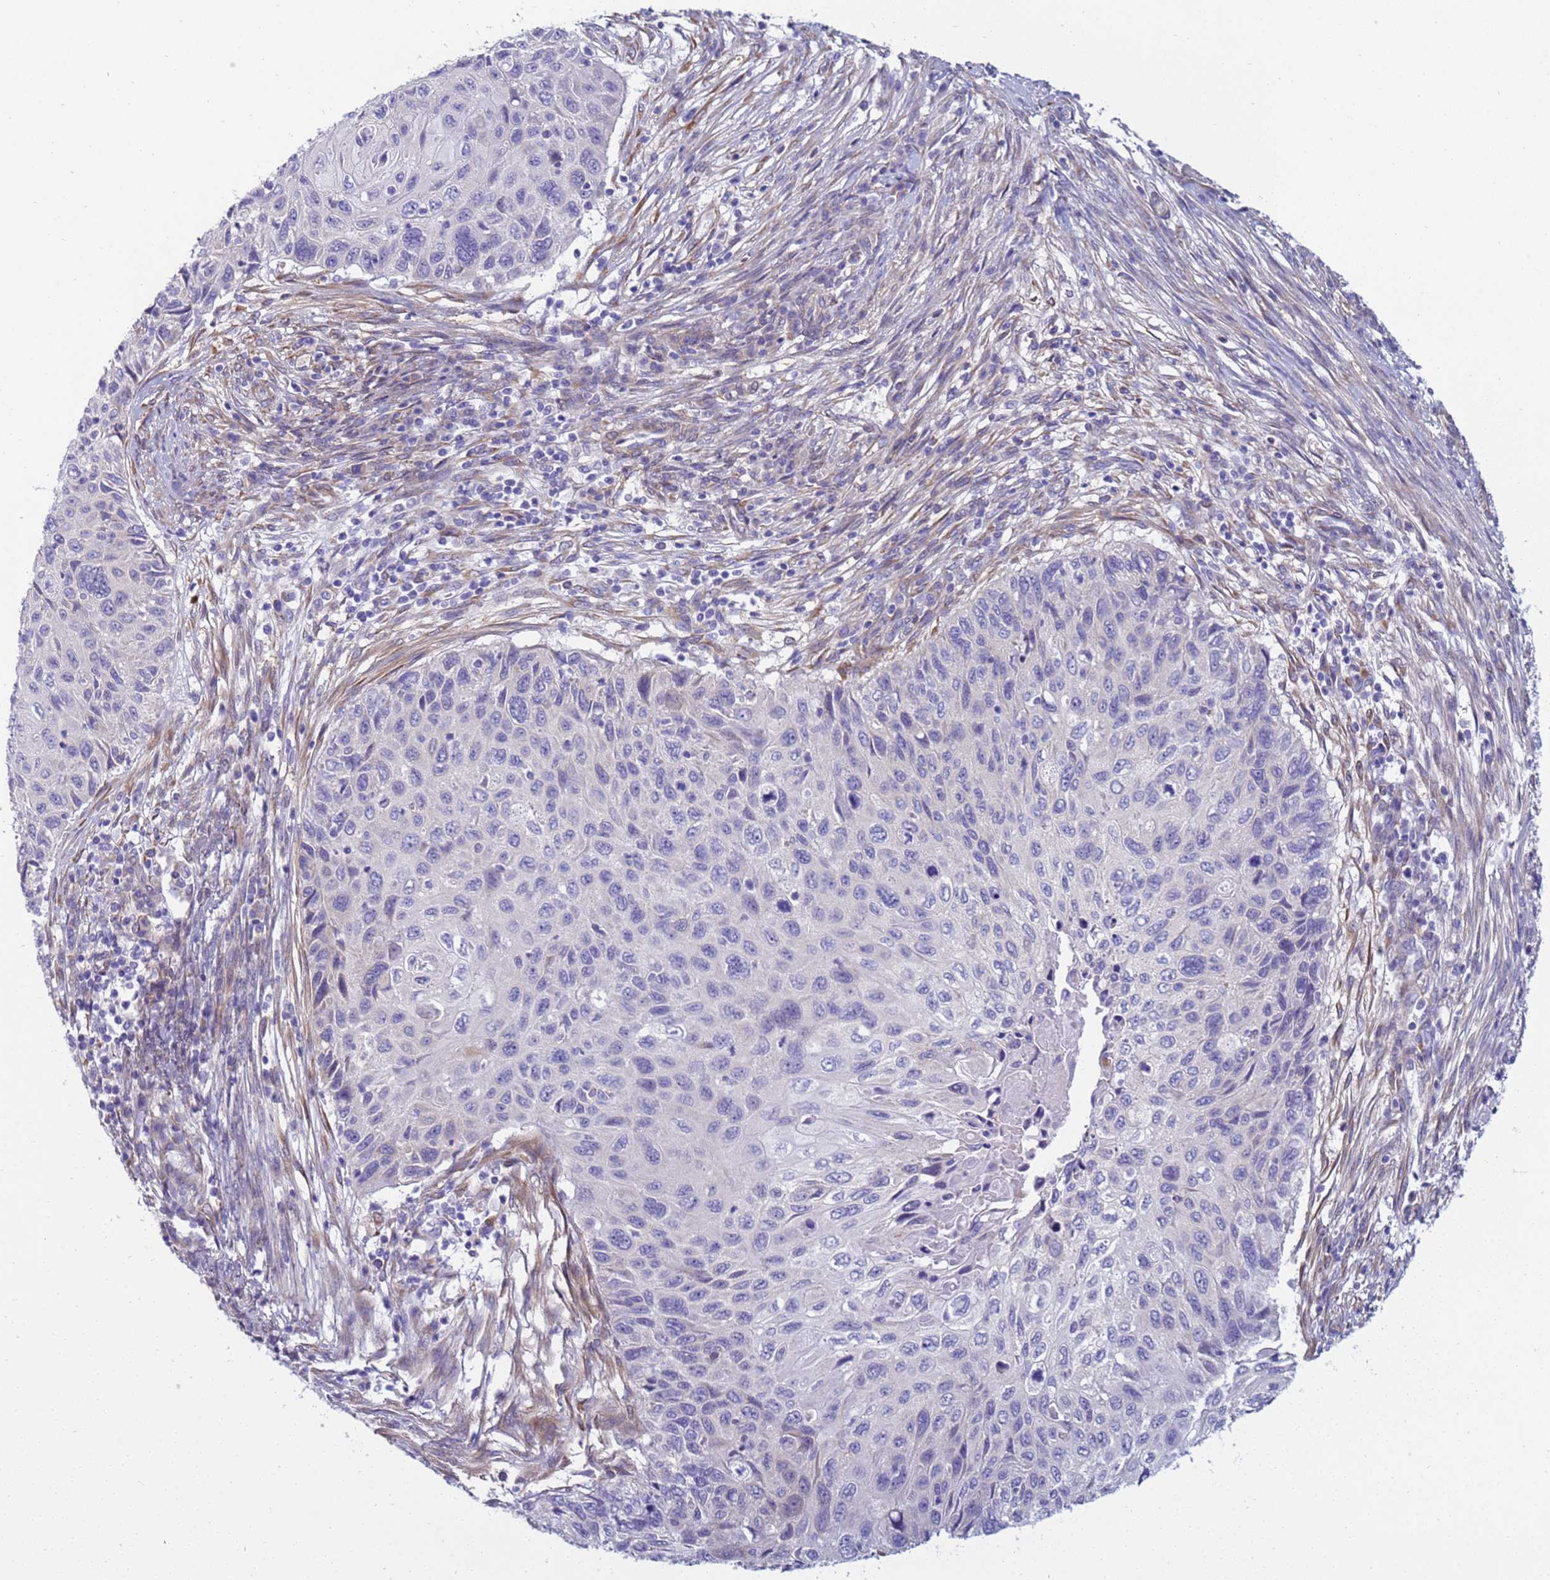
{"staining": {"intensity": "negative", "quantity": "none", "location": "none"}, "tissue": "cervical cancer", "cell_type": "Tumor cells", "image_type": "cancer", "snomed": [{"axis": "morphology", "description": "Squamous cell carcinoma, NOS"}, {"axis": "topography", "description": "Cervix"}], "caption": "Immunohistochemistry (IHC) histopathology image of human cervical cancer stained for a protein (brown), which exhibits no expression in tumor cells.", "gene": "TRPC6", "patient": {"sex": "female", "age": 70}}